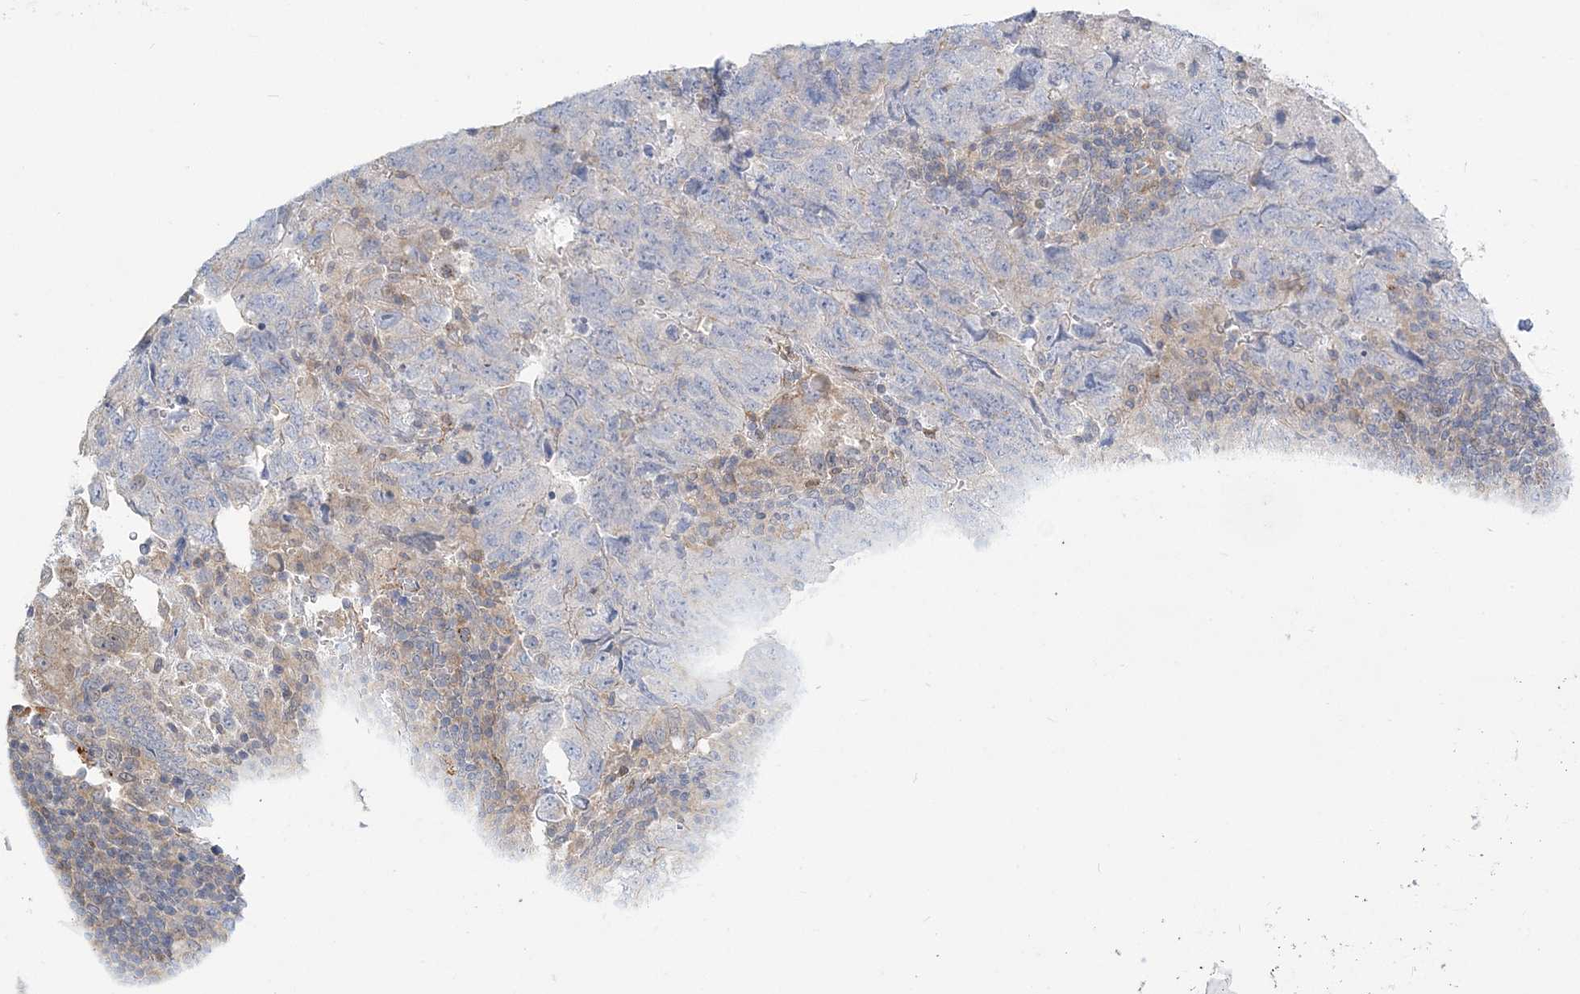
{"staining": {"intensity": "negative", "quantity": "none", "location": "none"}, "tissue": "testis cancer", "cell_type": "Tumor cells", "image_type": "cancer", "snomed": [{"axis": "morphology", "description": "Carcinoma, Embryonal, NOS"}, {"axis": "topography", "description": "Testis"}], "caption": "The micrograph shows no staining of tumor cells in testis cancer.", "gene": "INPP1", "patient": {"sex": "male", "age": 36}}